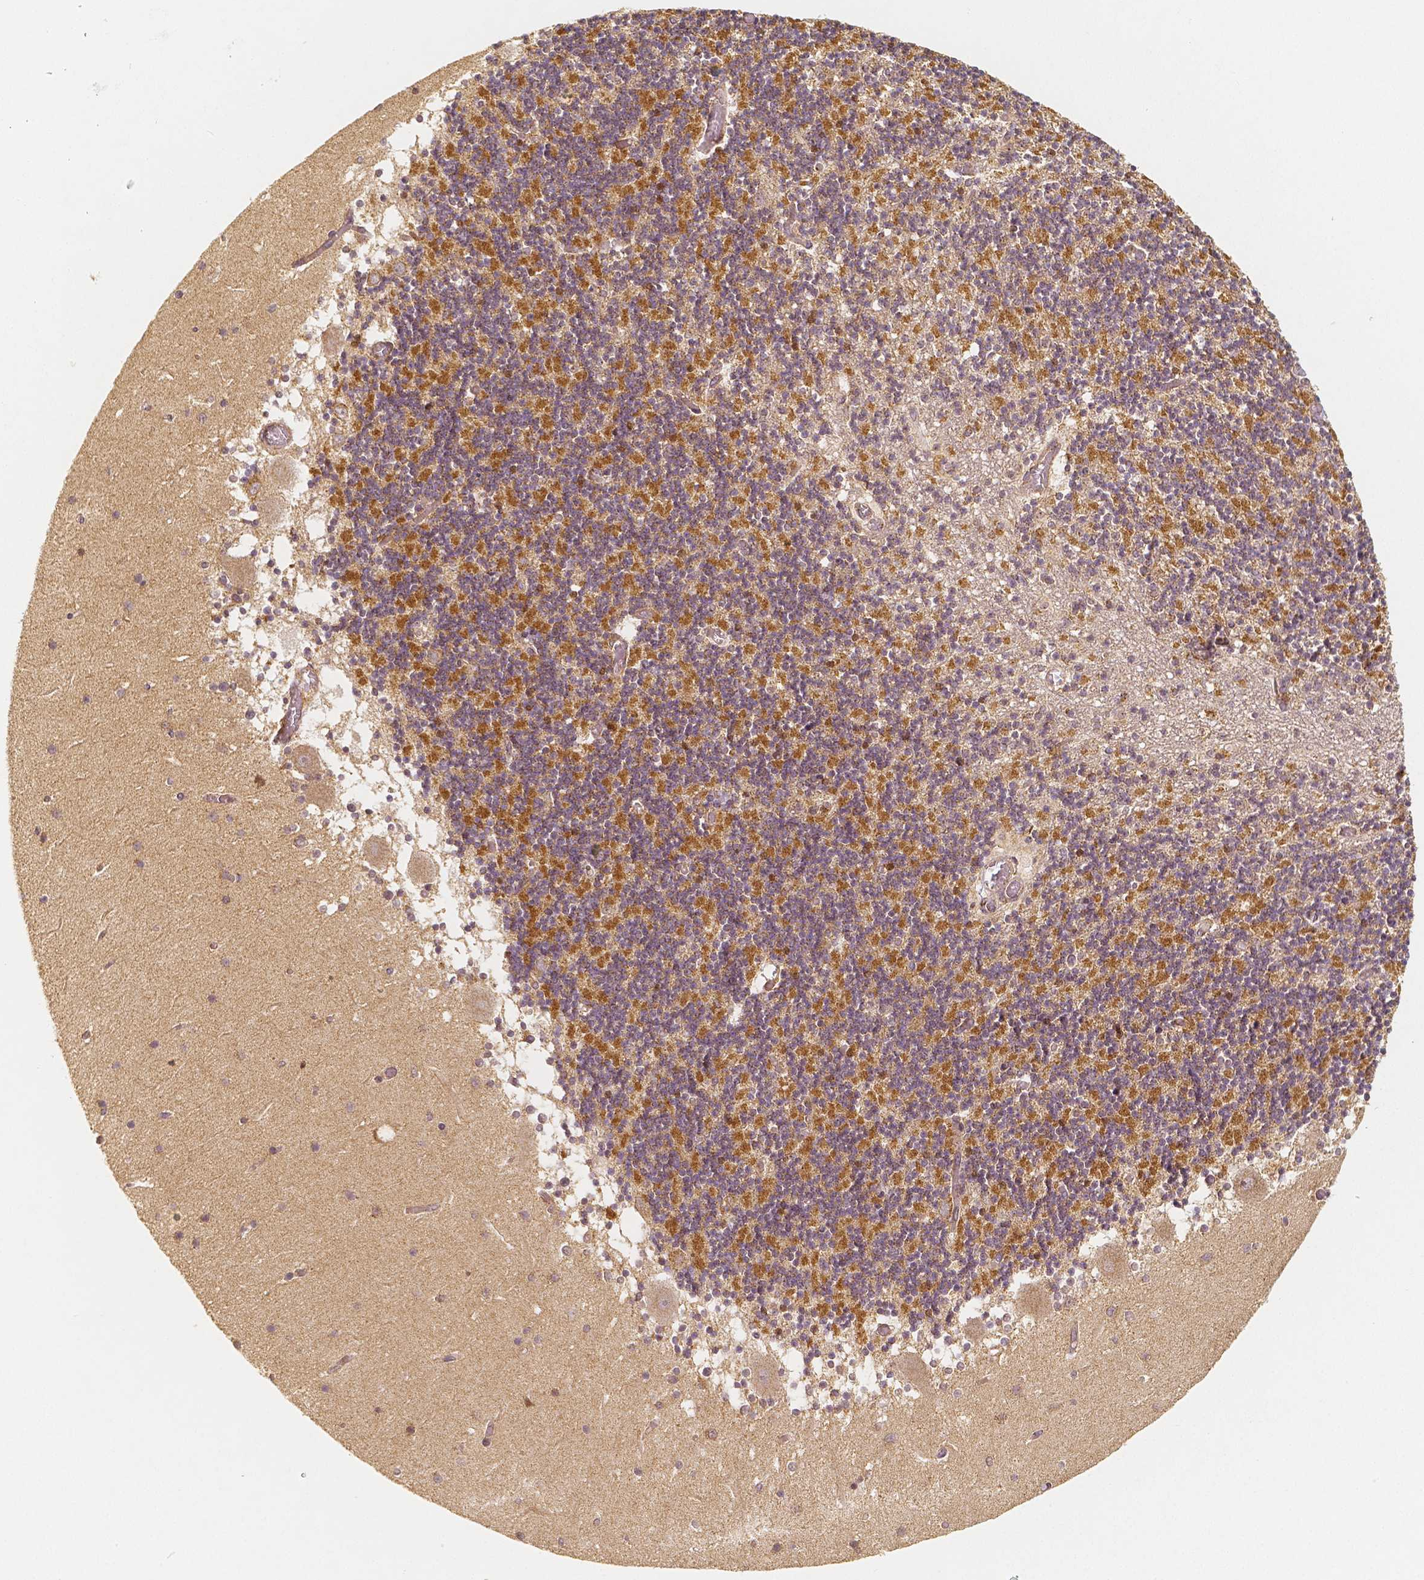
{"staining": {"intensity": "strong", "quantity": "25%-75%", "location": "cytoplasmic/membranous"}, "tissue": "cerebellum", "cell_type": "Cells in granular layer", "image_type": "normal", "snomed": [{"axis": "morphology", "description": "Normal tissue, NOS"}, {"axis": "topography", "description": "Cerebellum"}], "caption": "Protein expression analysis of unremarkable cerebellum demonstrates strong cytoplasmic/membranous expression in about 25%-75% of cells in granular layer.", "gene": "PGAM5", "patient": {"sex": "female", "age": 28}}